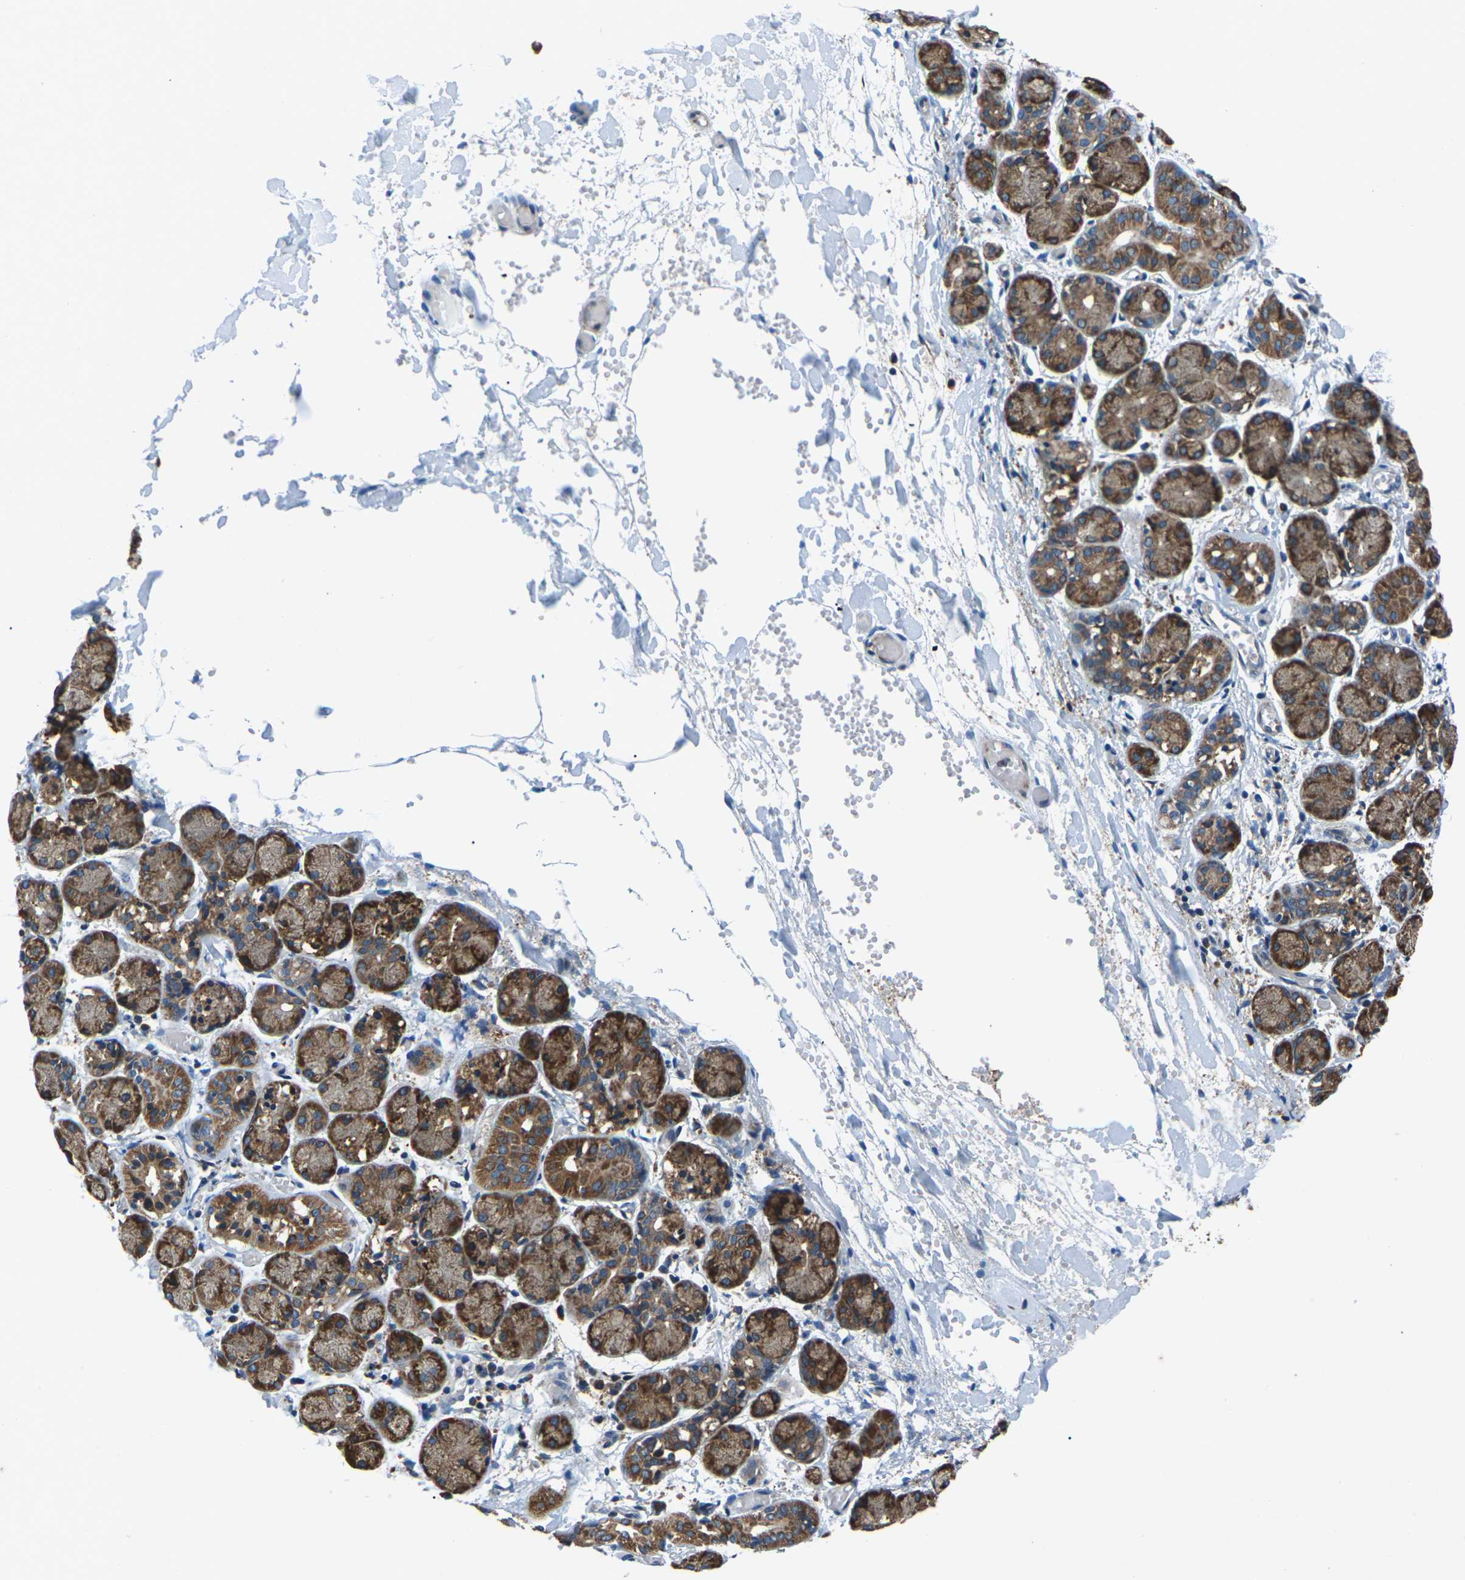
{"staining": {"intensity": "moderate", "quantity": ">75%", "location": "cytoplasmic/membranous"}, "tissue": "salivary gland", "cell_type": "Glandular cells", "image_type": "normal", "snomed": [{"axis": "morphology", "description": "Normal tissue, NOS"}, {"axis": "topography", "description": "Salivary gland"}], "caption": "Immunohistochemistry (IHC) (DAB (3,3'-diaminobenzidine)) staining of normal salivary gland shows moderate cytoplasmic/membranous protein positivity in approximately >75% of glandular cells. The protein is shown in brown color, while the nuclei are stained blue.", "gene": "GABRP", "patient": {"sex": "female", "age": 24}}